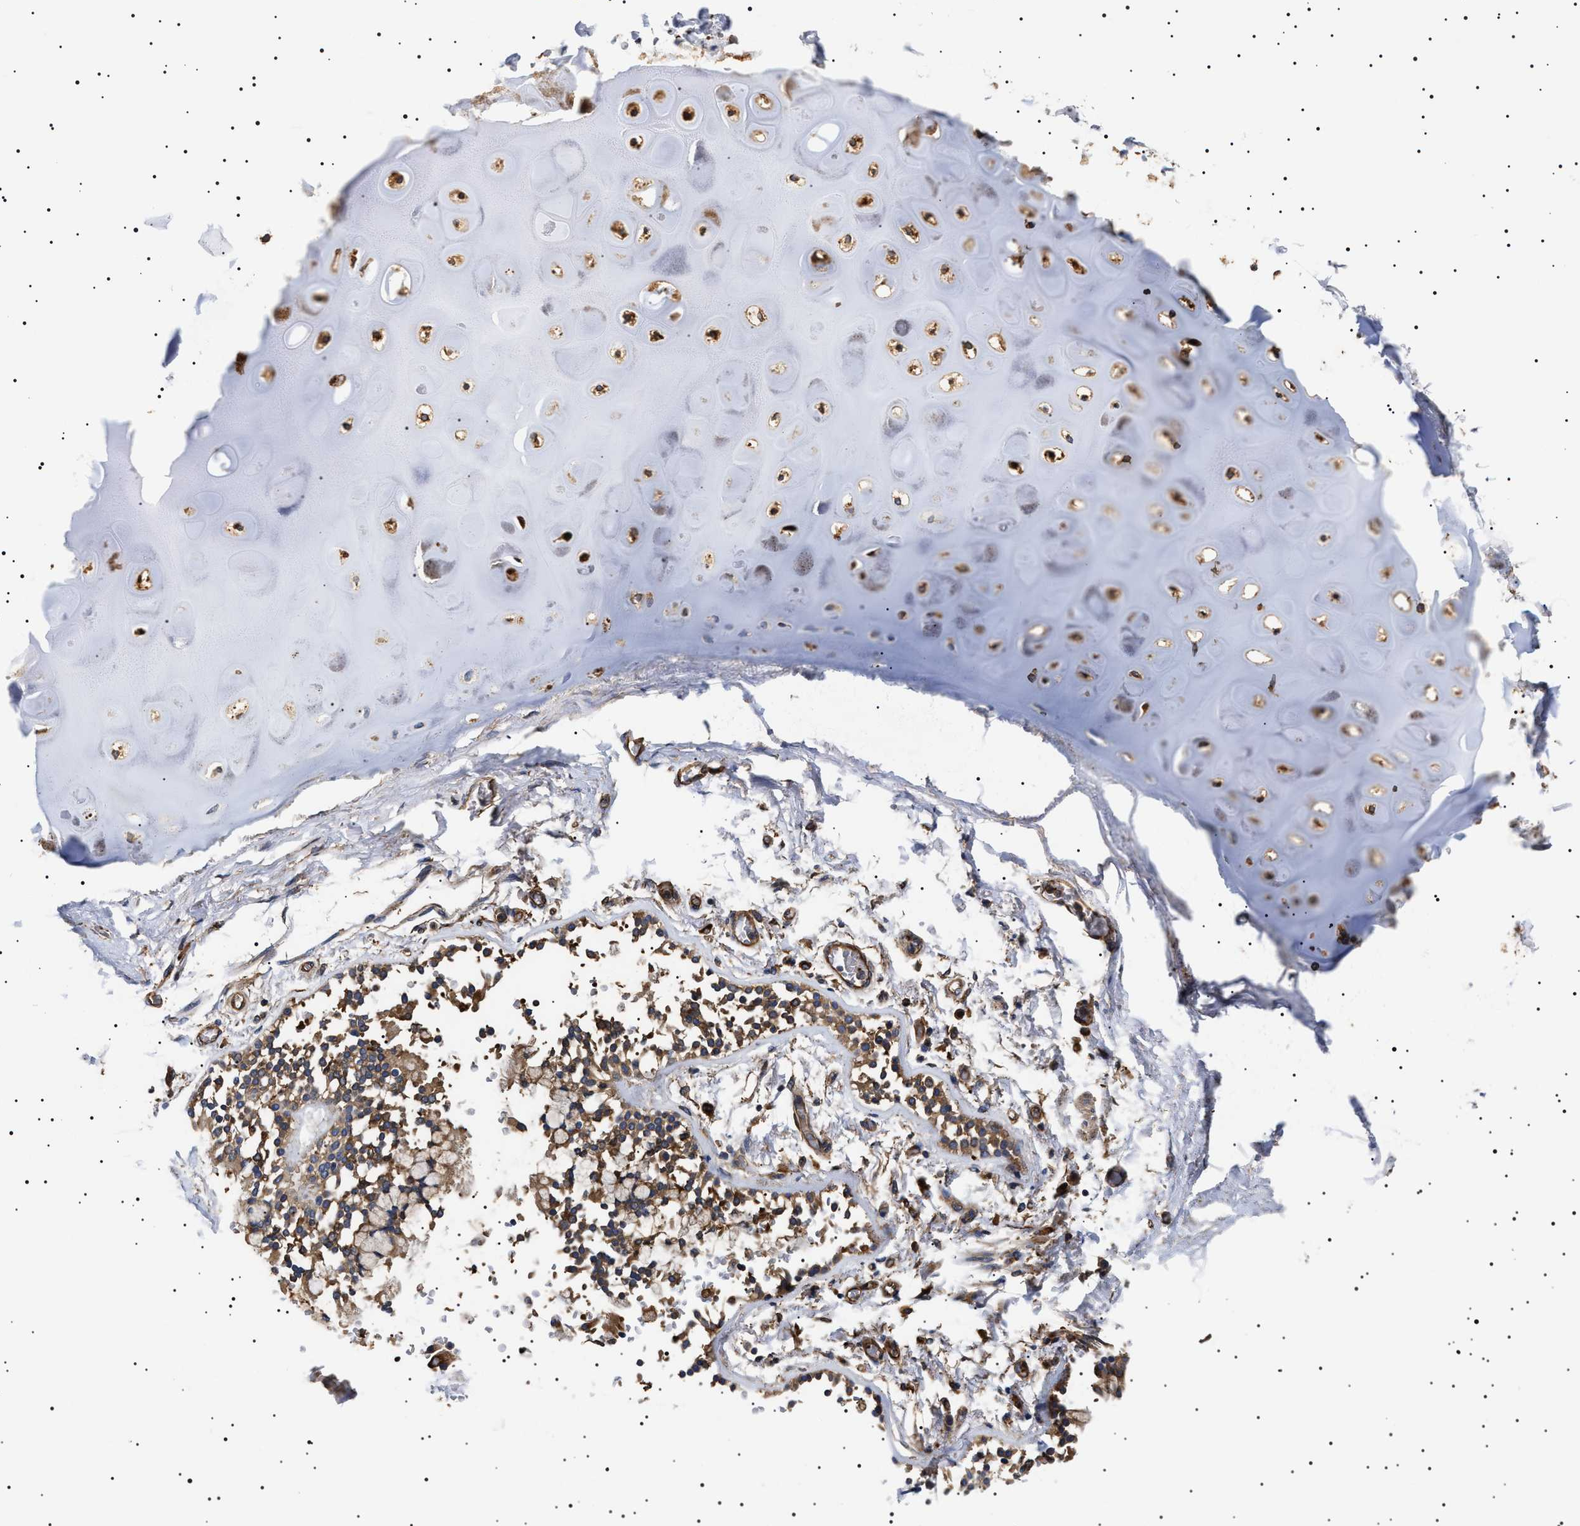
{"staining": {"intensity": "moderate", "quantity": "25%-75%", "location": "cytoplasmic/membranous"}, "tissue": "adipose tissue", "cell_type": "Adipocytes", "image_type": "normal", "snomed": [{"axis": "morphology", "description": "Normal tissue, NOS"}, {"axis": "topography", "description": "Cartilage tissue"}, {"axis": "topography", "description": "Lung"}], "caption": "A brown stain shows moderate cytoplasmic/membranous expression of a protein in adipocytes of unremarkable adipose tissue. (DAB IHC with brightfield microscopy, high magnification).", "gene": "TPP2", "patient": {"sex": "female", "age": 77}}